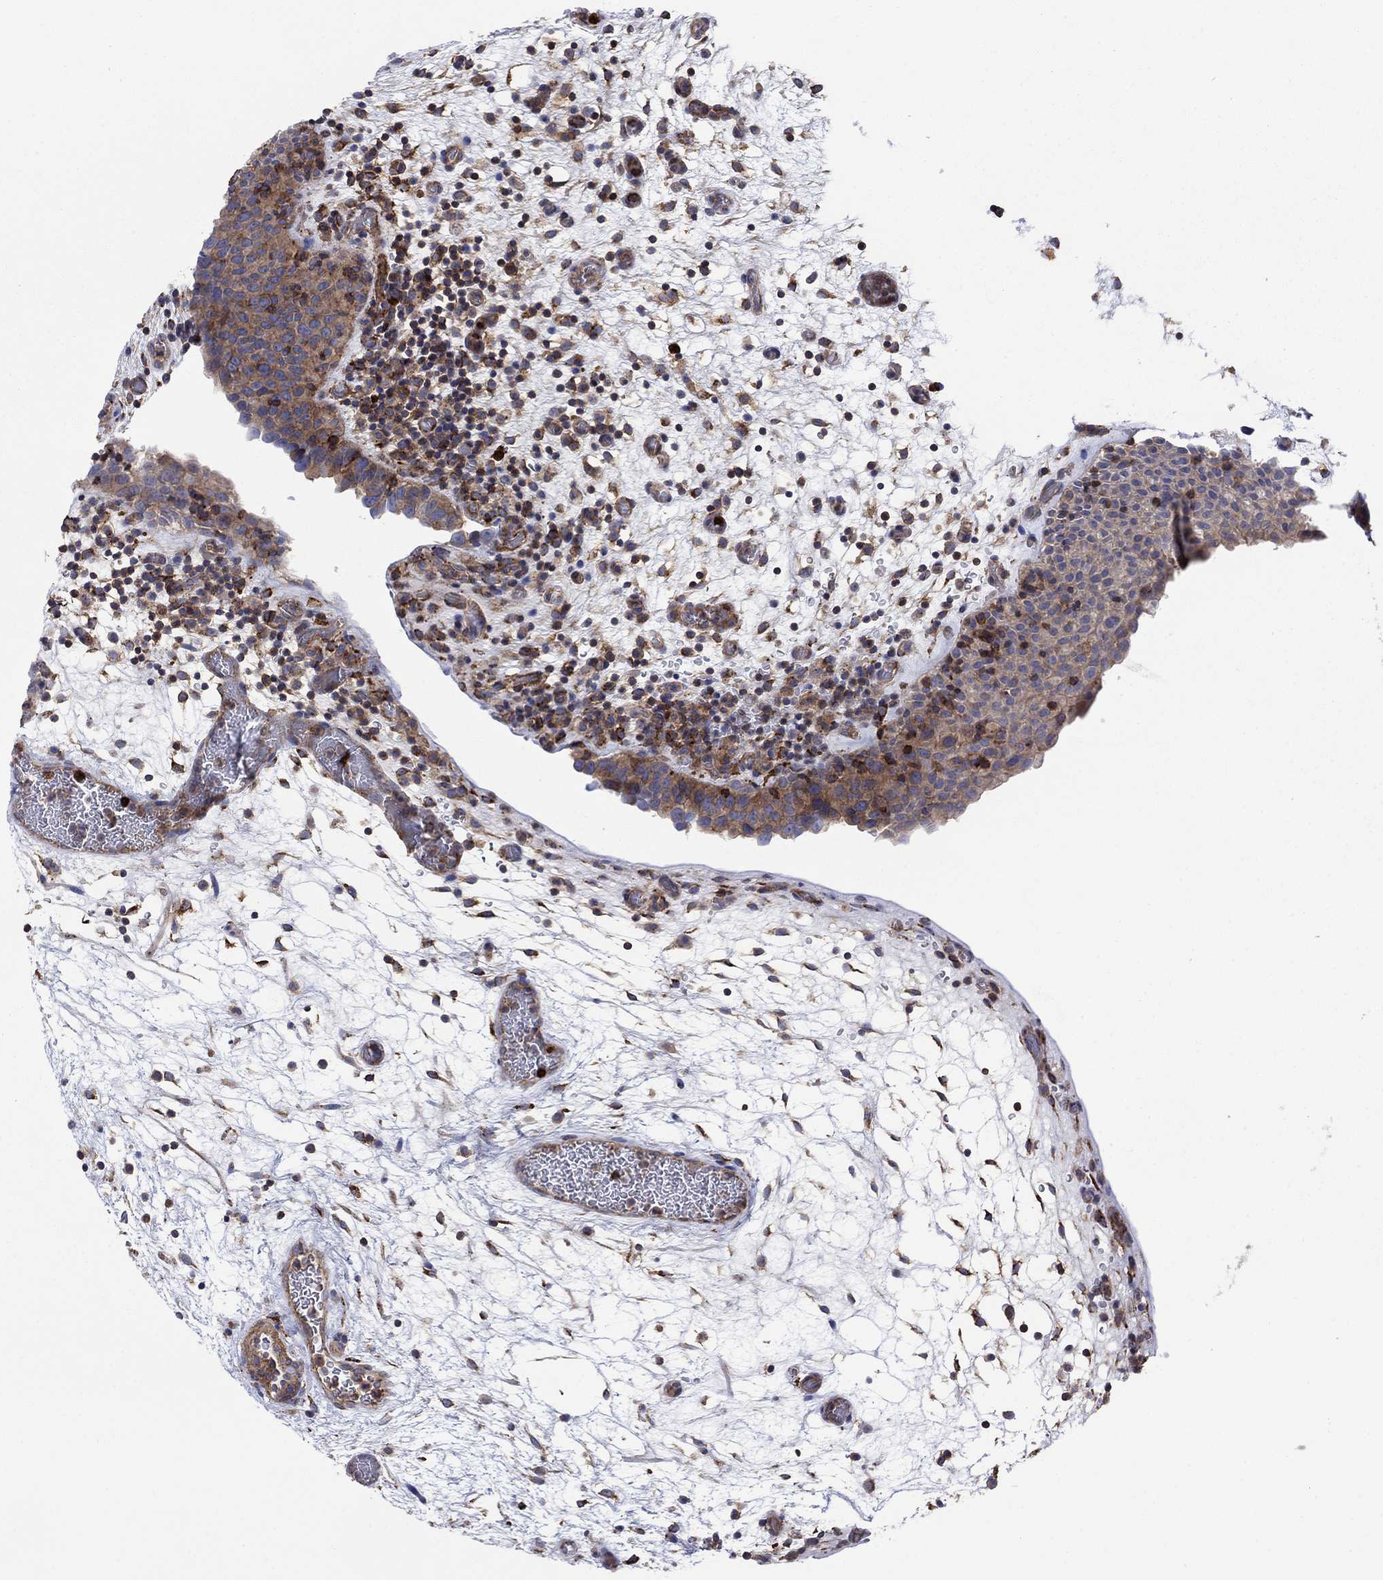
{"staining": {"intensity": "weak", "quantity": "<25%", "location": "cytoplasmic/membranous"}, "tissue": "urinary bladder", "cell_type": "Urothelial cells", "image_type": "normal", "snomed": [{"axis": "morphology", "description": "Normal tissue, NOS"}, {"axis": "topography", "description": "Urinary bladder"}], "caption": "Immunohistochemical staining of normal urinary bladder shows no significant expression in urothelial cells. (Stains: DAB (3,3'-diaminobenzidine) immunohistochemistry with hematoxylin counter stain, Microscopy: brightfield microscopy at high magnification).", "gene": "PAG1", "patient": {"sex": "male", "age": 37}}